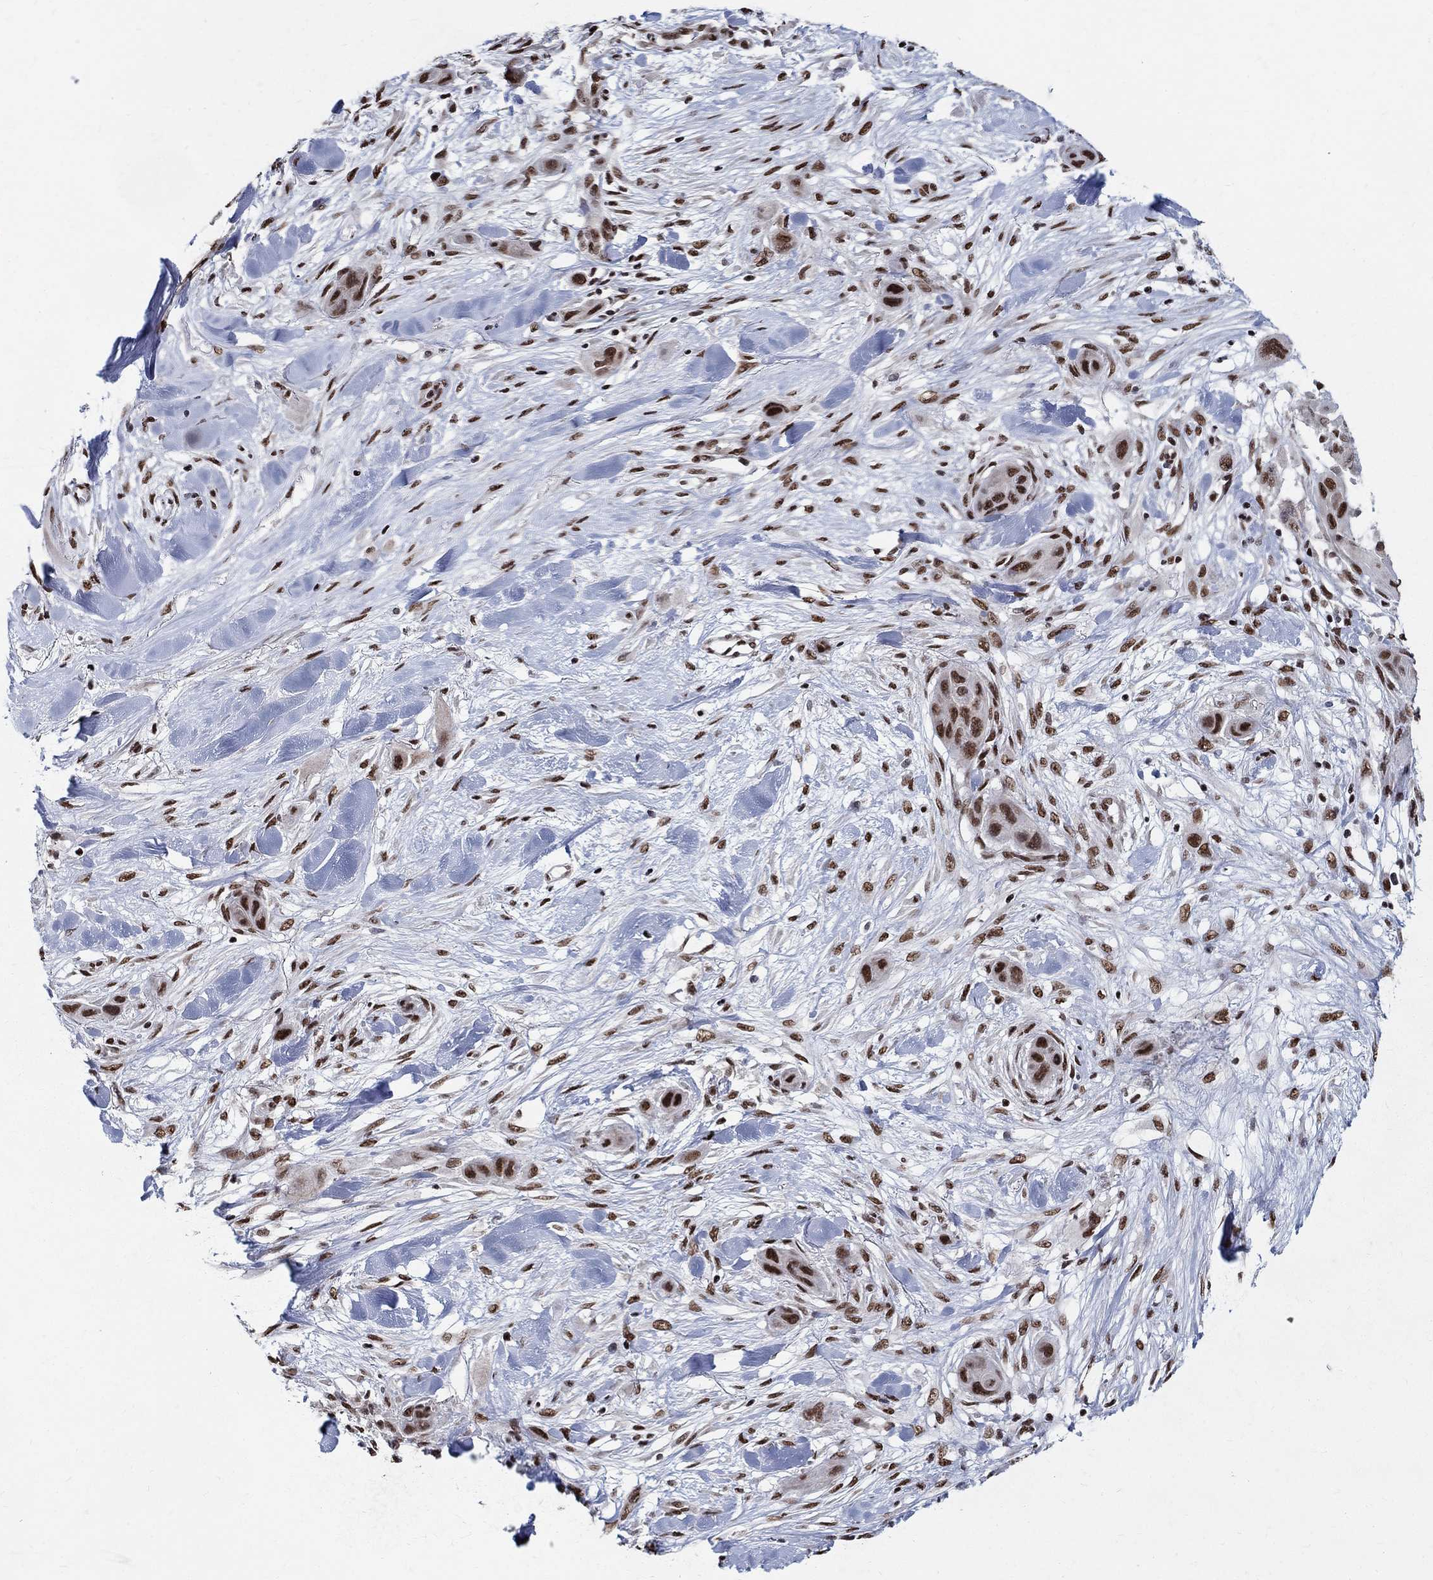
{"staining": {"intensity": "strong", "quantity": ">75%", "location": "nuclear"}, "tissue": "skin cancer", "cell_type": "Tumor cells", "image_type": "cancer", "snomed": [{"axis": "morphology", "description": "Squamous cell carcinoma, NOS"}, {"axis": "topography", "description": "Skin"}], "caption": "Human skin cancer stained with a protein marker reveals strong staining in tumor cells.", "gene": "FBXO16", "patient": {"sex": "male", "age": 79}}